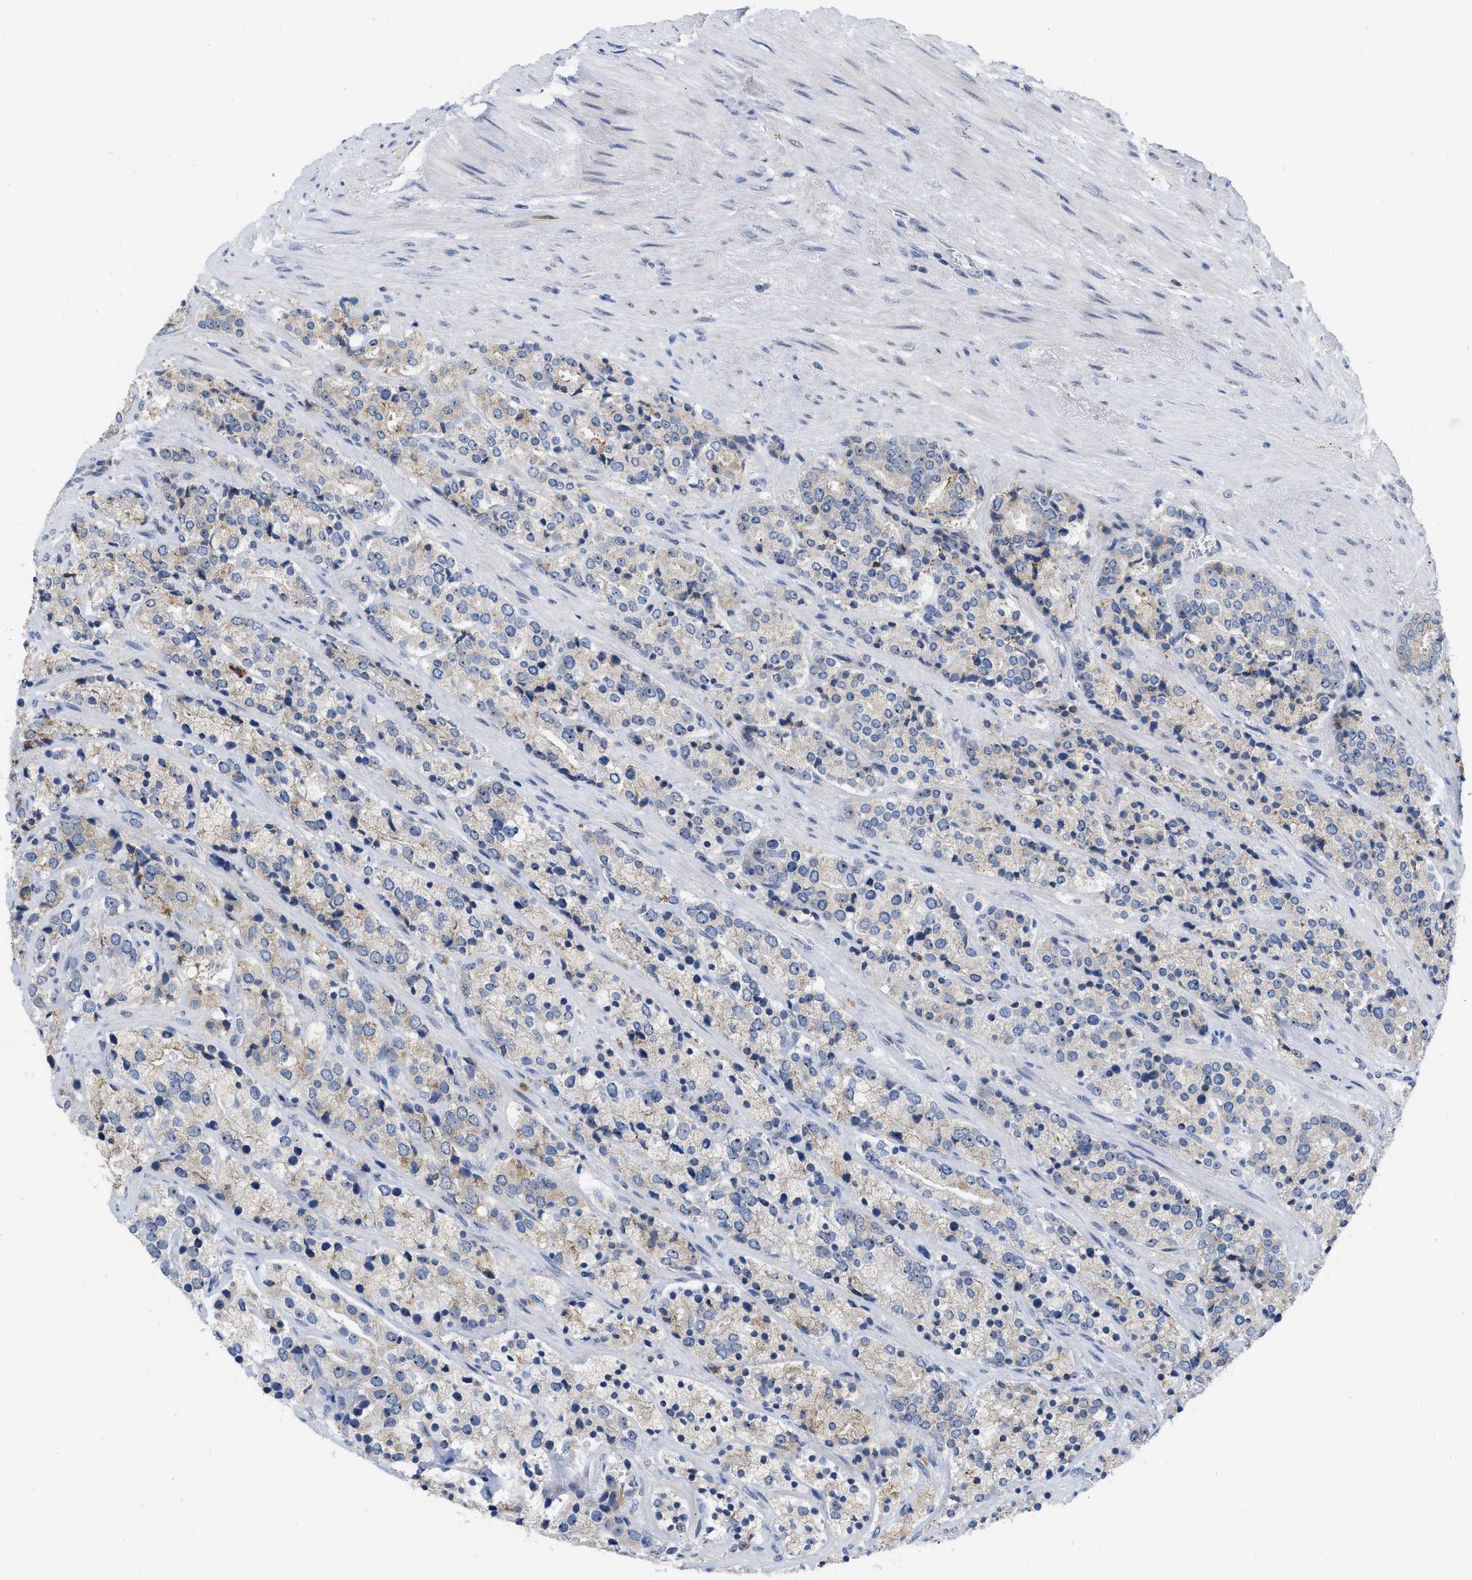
{"staining": {"intensity": "weak", "quantity": "25%-75%", "location": "nuclear"}, "tissue": "prostate cancer", "cell_type": "Tumor cells", "image_type": "cancer", "snomed": [{"axis": "morphology", "description": "Adenocarcinoma, High grade"}, {"axis": "topography", "description": "Prostate"}], "caption": "A brown stain labels weak nuclear staining of a protein in prostate cancer tumor cells.", "gene": "ELAC2", "patient": {"sex": "male", "age": 71}}